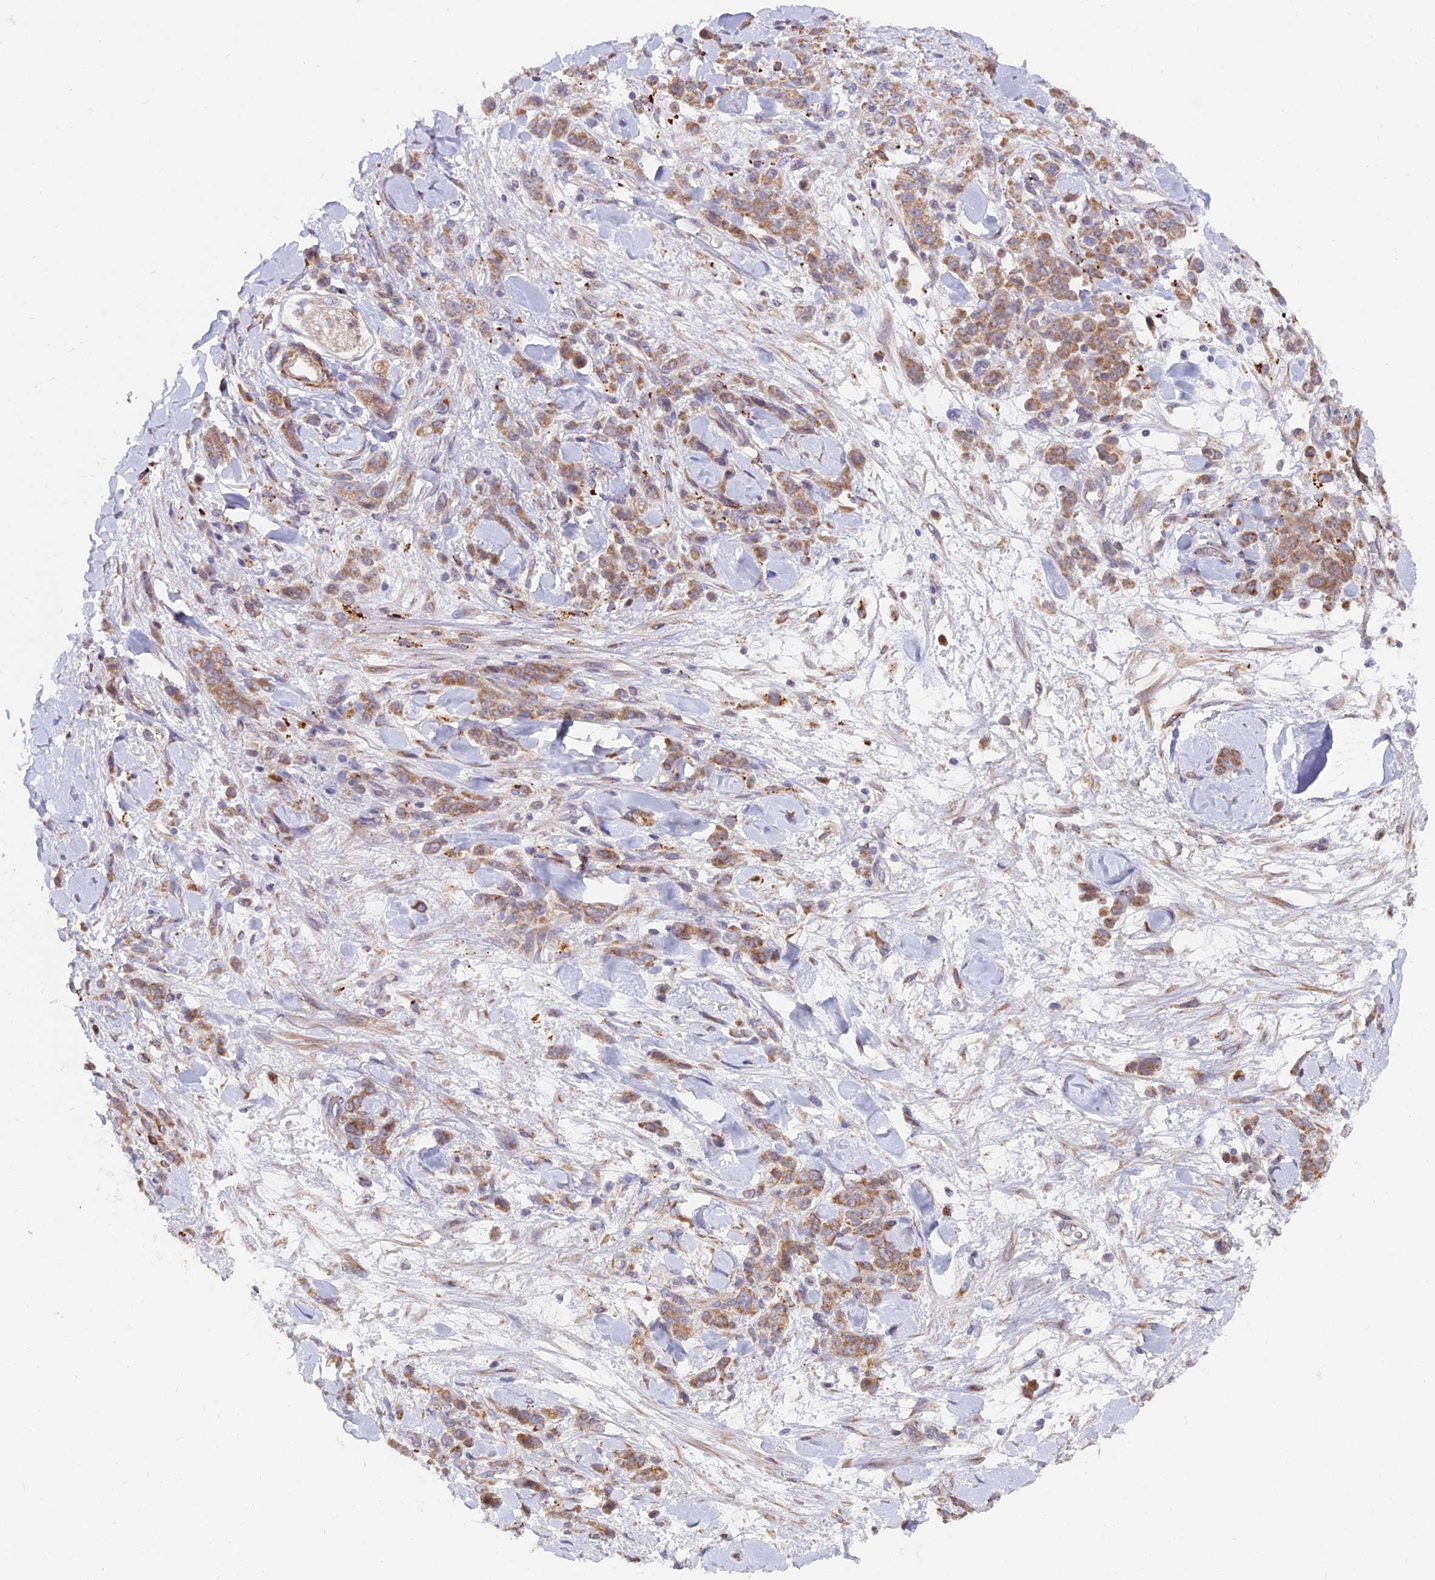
{"staining": {"intensity": "moderate", "quantity": ">75%", "location": "cytoplasmic/membranous"}, "tissue": "stomach cancer", "cell_type": "Tumor cells", "image_type": "cancer", "snomed": [{"axis": "morphology", "description": "Normal tissue, NOS"}, {"axis": "morphology", "description": "Adenocarcinoma, NOS"}, {"axis": "topography", "description": "Stomach"}], "caption": "Human adenocarcinoma (stomach) stained with a brown dye displays moderate cytoplasmic/membranous positive positivity in approximately >75% of tumor cells.", "gene": "TBC1D20", "patient": {"sex": "male", "age": 82}}